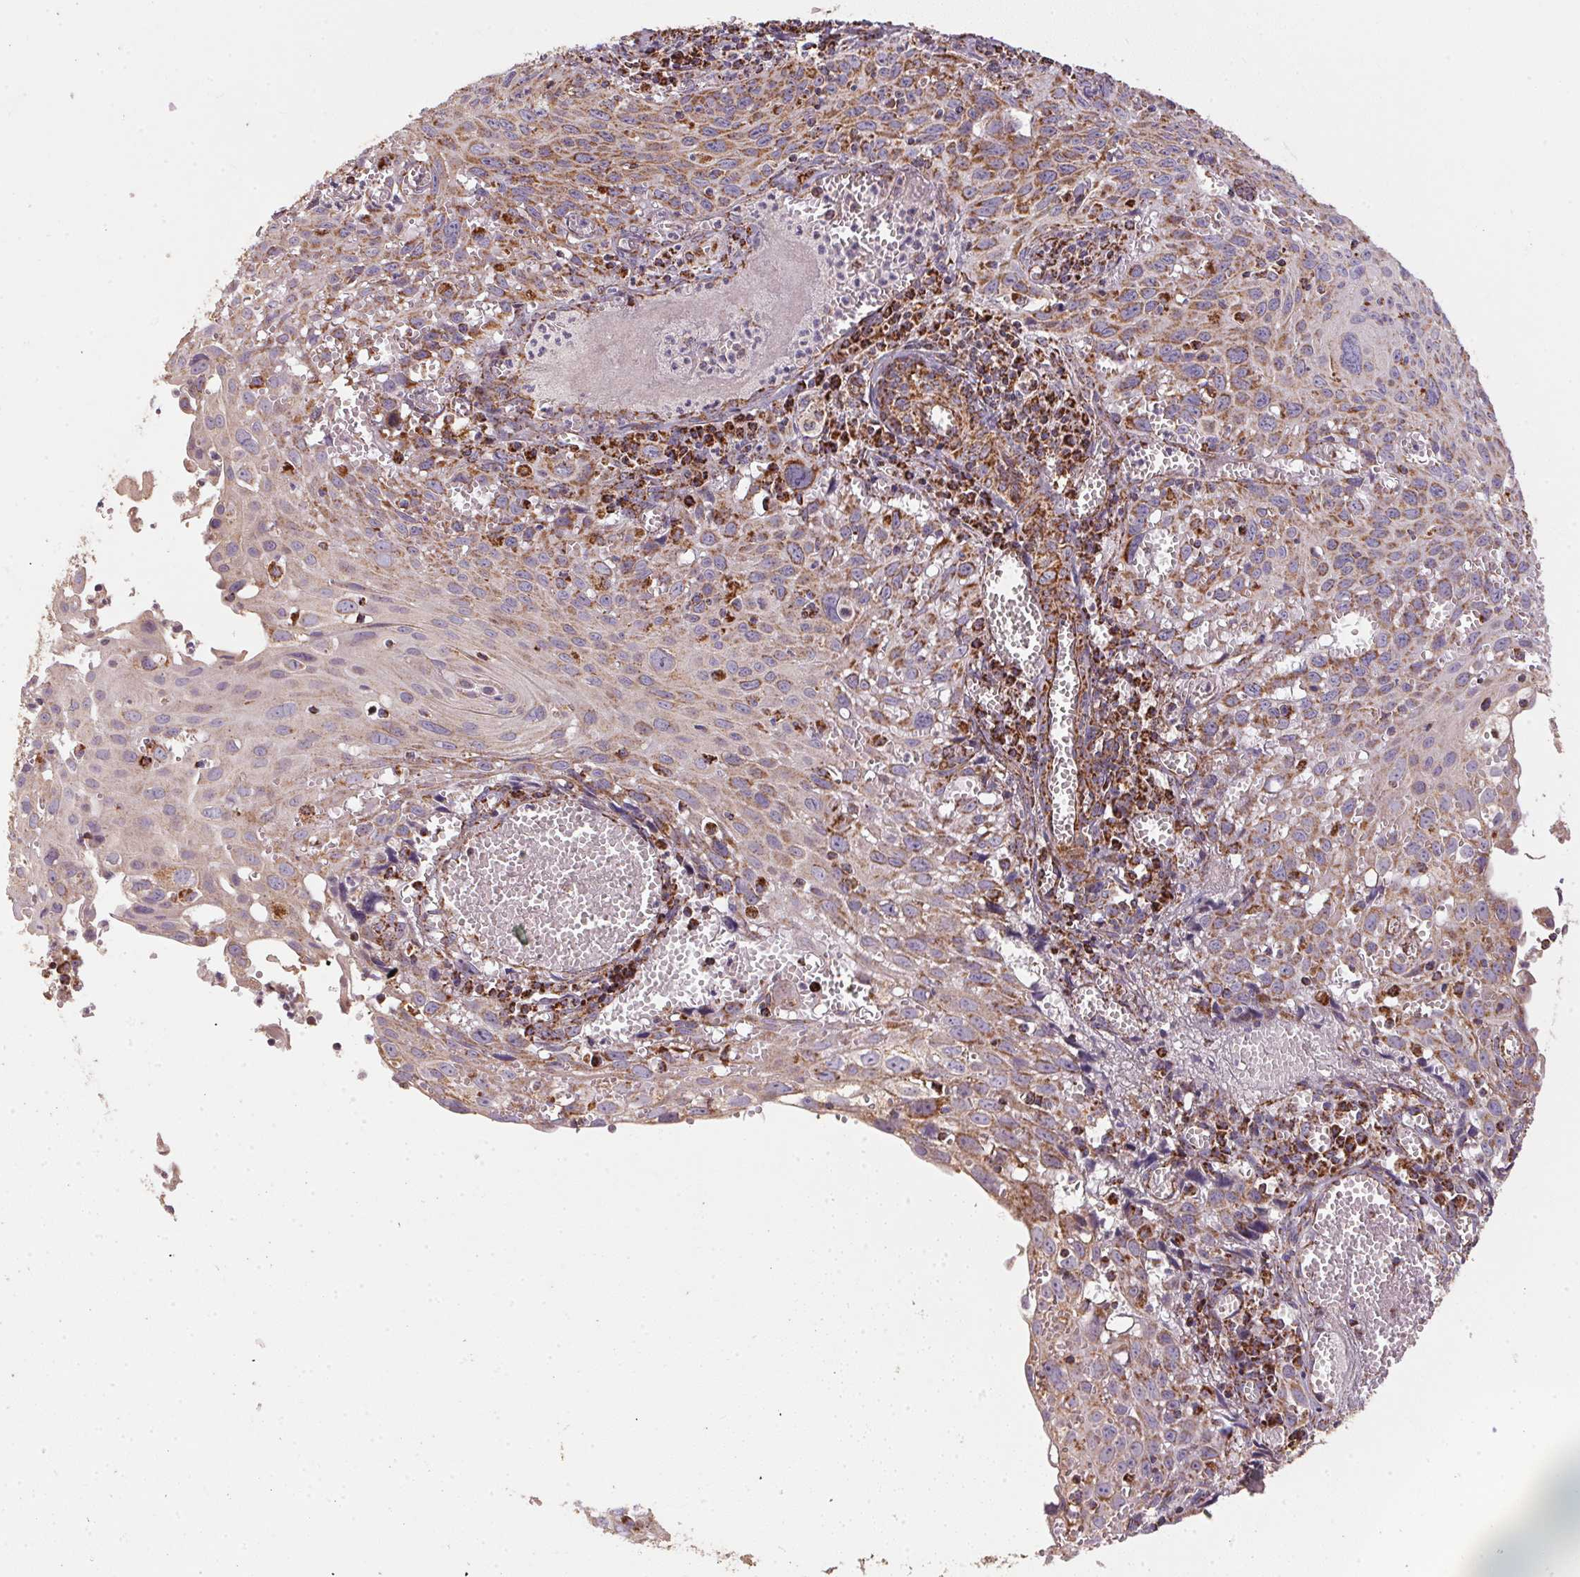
{"staining": {"intensity": "moderate", "quantity": ">75%", "location": "cytoplasmic/membranous"}, "tissue": "cervical cancer", "cell_type": "Tumor cells", "image_type": "cancer", "snomed": [{"axis": "morphology", "description": "Squamous cell carcinoma, NOS"}, {"axis": "topography", "description": "Cervix"}], "caption": "Human cervical cancer stained for a protein (brown) reveals moderate cytoplasmic/membranous positive staining in about >75% of tumor cells.", "gene": "NDUFS2", "patient": {"sex": "female", "age": 38}}